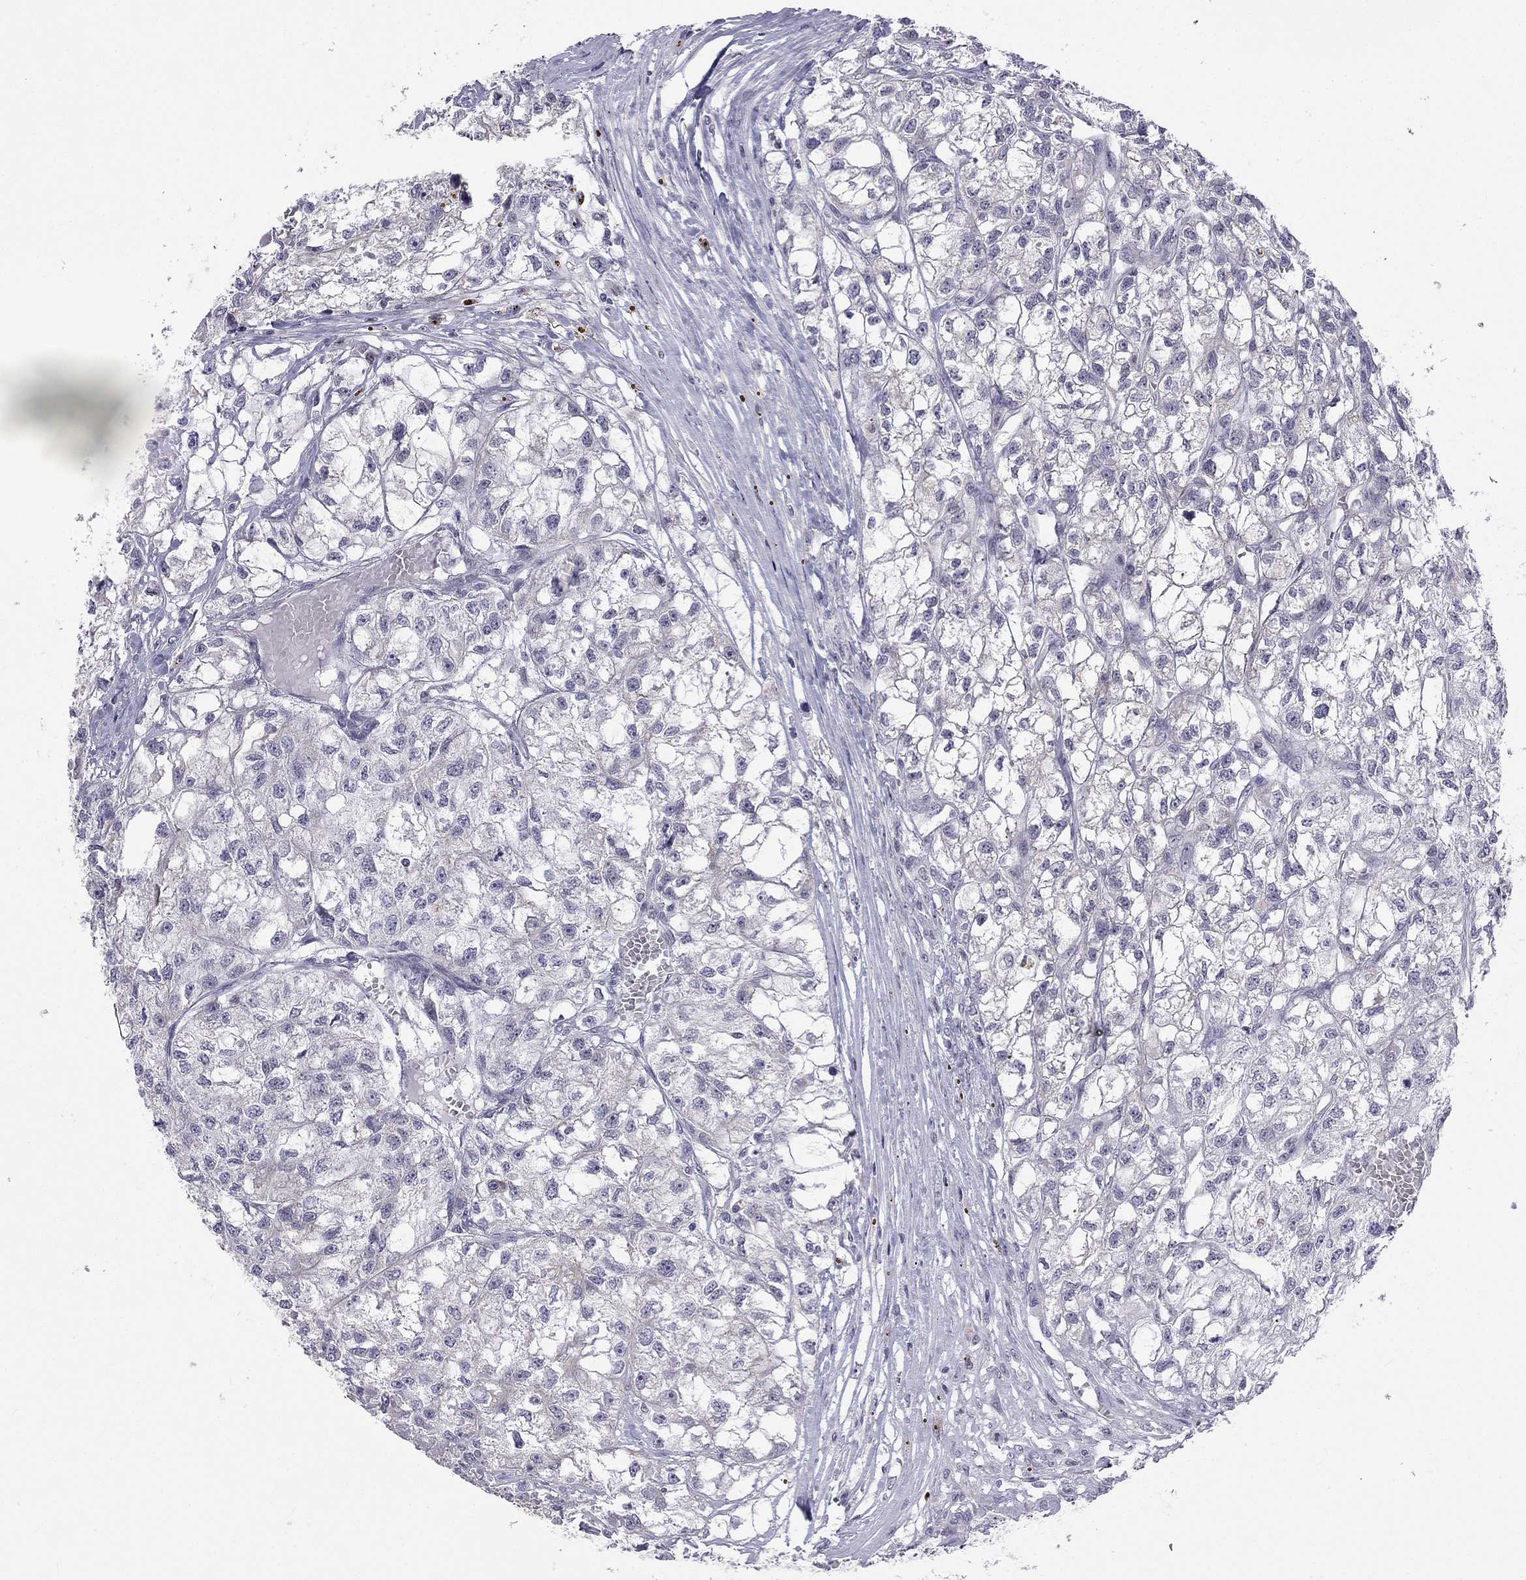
{"staining": {"intensity": "negative", "quantity": "none", "location": "none"}, "tissue": "renal cancer", "cell_type": "Tumor cells", "image_type": "cancer", "snomed": [{"axis": "morphology", "description": "Adenocarcinoma, NOS"}, {"axis": "topography", "description": "Kidney"}], "caption": "Immunohistochemistry histopathology image of renal cancer stained for a protein (brown), which displays no positivity in tumor cells. (DAB (3,3'-diaminobenzidine) immunohistochemistry (IHC), high magnification).", "gene": "C5orf49", "patient": {"sex": "male", "age": 56}}